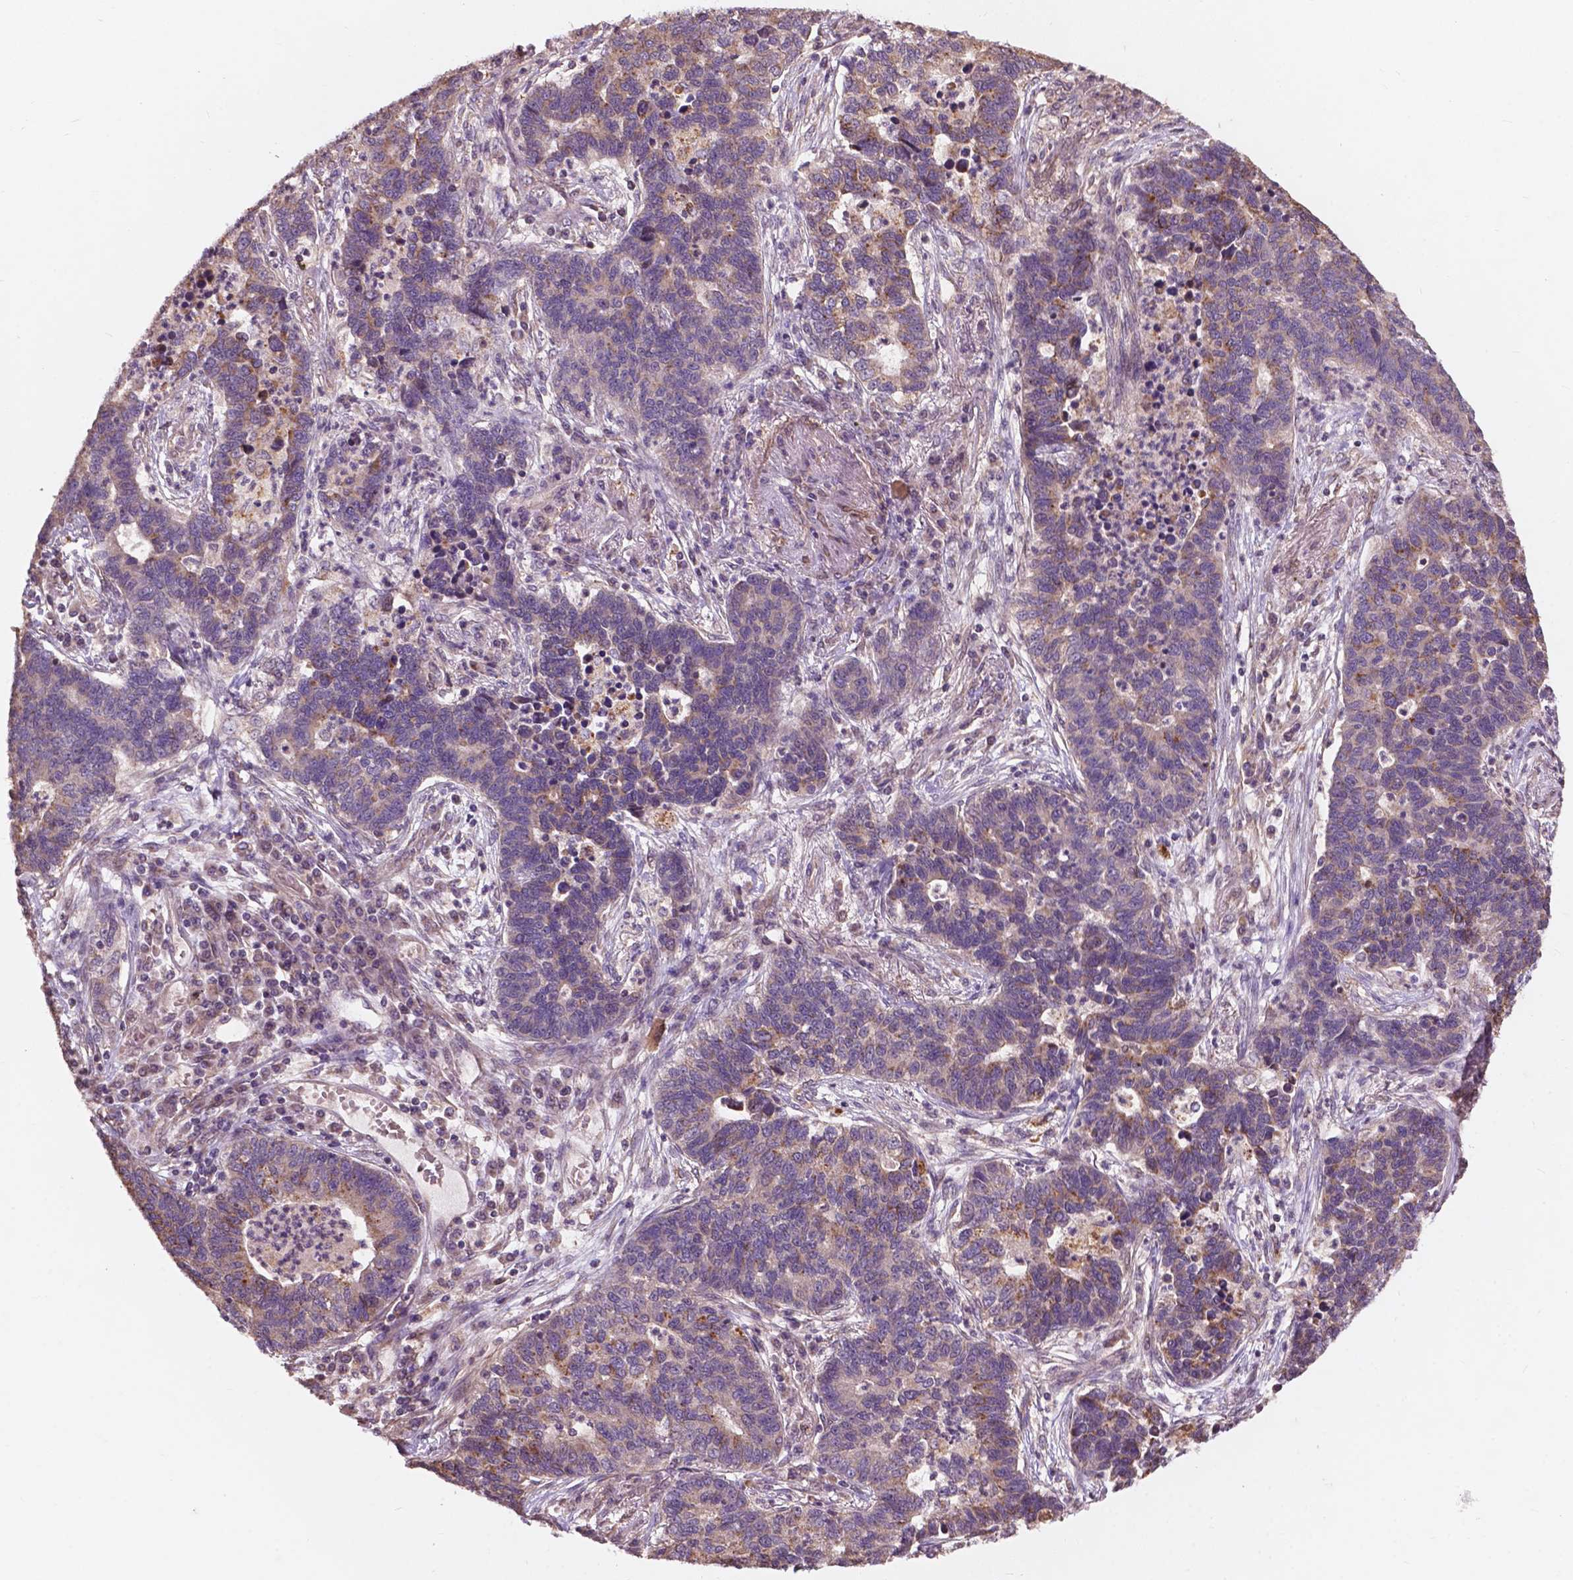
{"staining": {"intensity": "weak", "quantity": "25%-75%", "location": "cytoplasmic/membranous"}, "tissue": "lung cancer", "cell_type": "Tumor cells", "image_type": "cancer", "snomed": [{"axis": "morphology", "description": "Adenocarcinoma, NOS"}, {"axis": "topography", "description": "Lung"}], "caption": "A micrograph showing weak cytoplasmic/membranous expression in approximately 25%-75% of tumor cells in adenocarcinoma (lung), as visualized by brown immunohistochemical staining.", "gene": "CDC42BPA", "patient": {"sex": "female", "age": 57}}